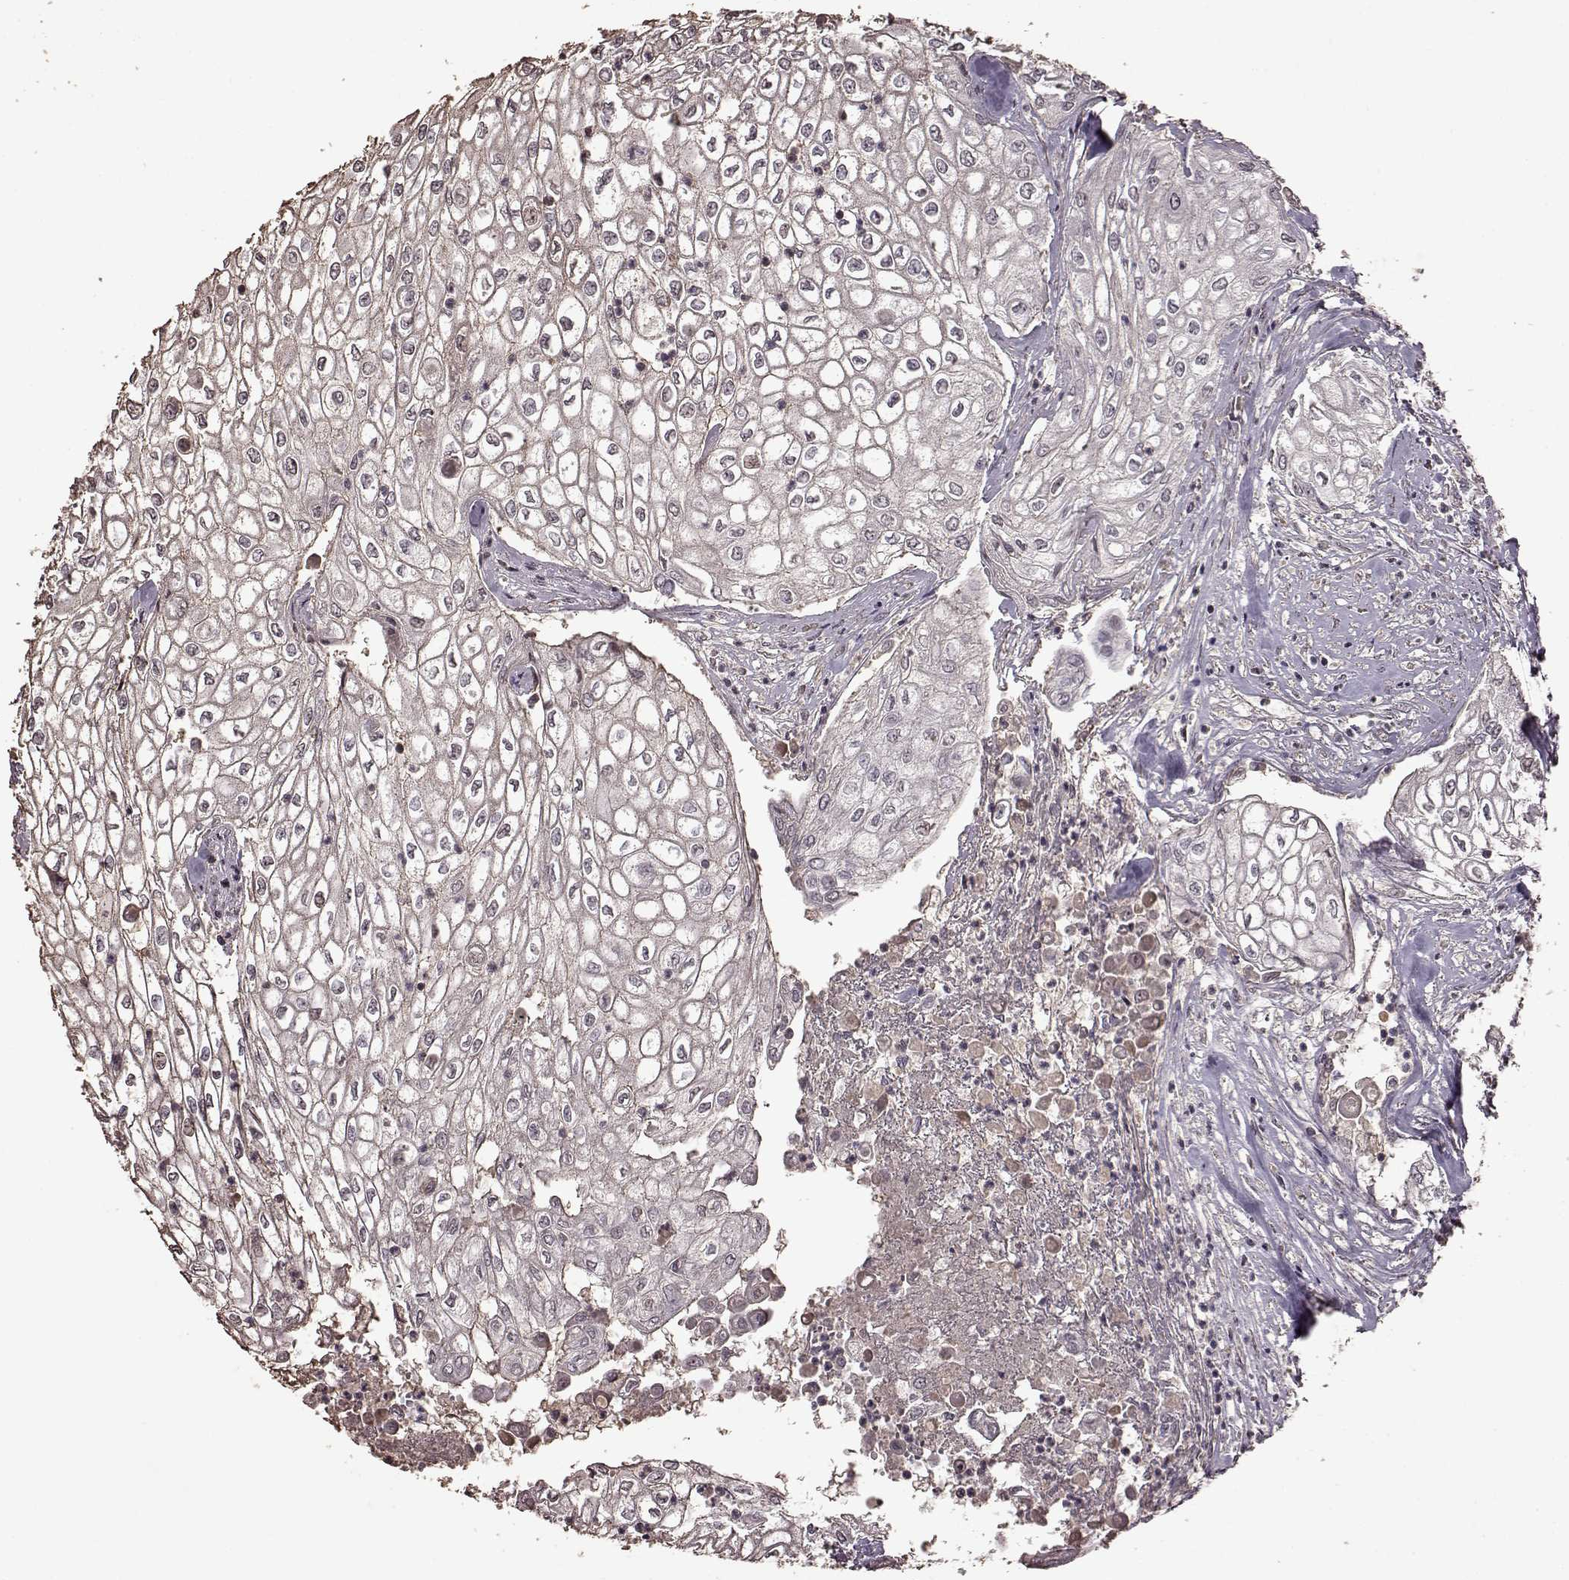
{"staining": {"intensity": "negative", "quantity": "none", "location": "none"}, "tissue": "urothelial cancer", "cell_type": "Tumor cells", "image_type": "cancer", "snomed": [{"axis": "morphology", "description": "Urothelial carcinoma, High grade"}, {"axis": "topography", "description": "Urinary bladder"}], "caption": "DAB immunohistochemical staining of high-grade urothelial carcinoma displays no significant positivity in tumor cells.", "gene": "FBXW11", "patient": {"sex": "male", "age": 62}}